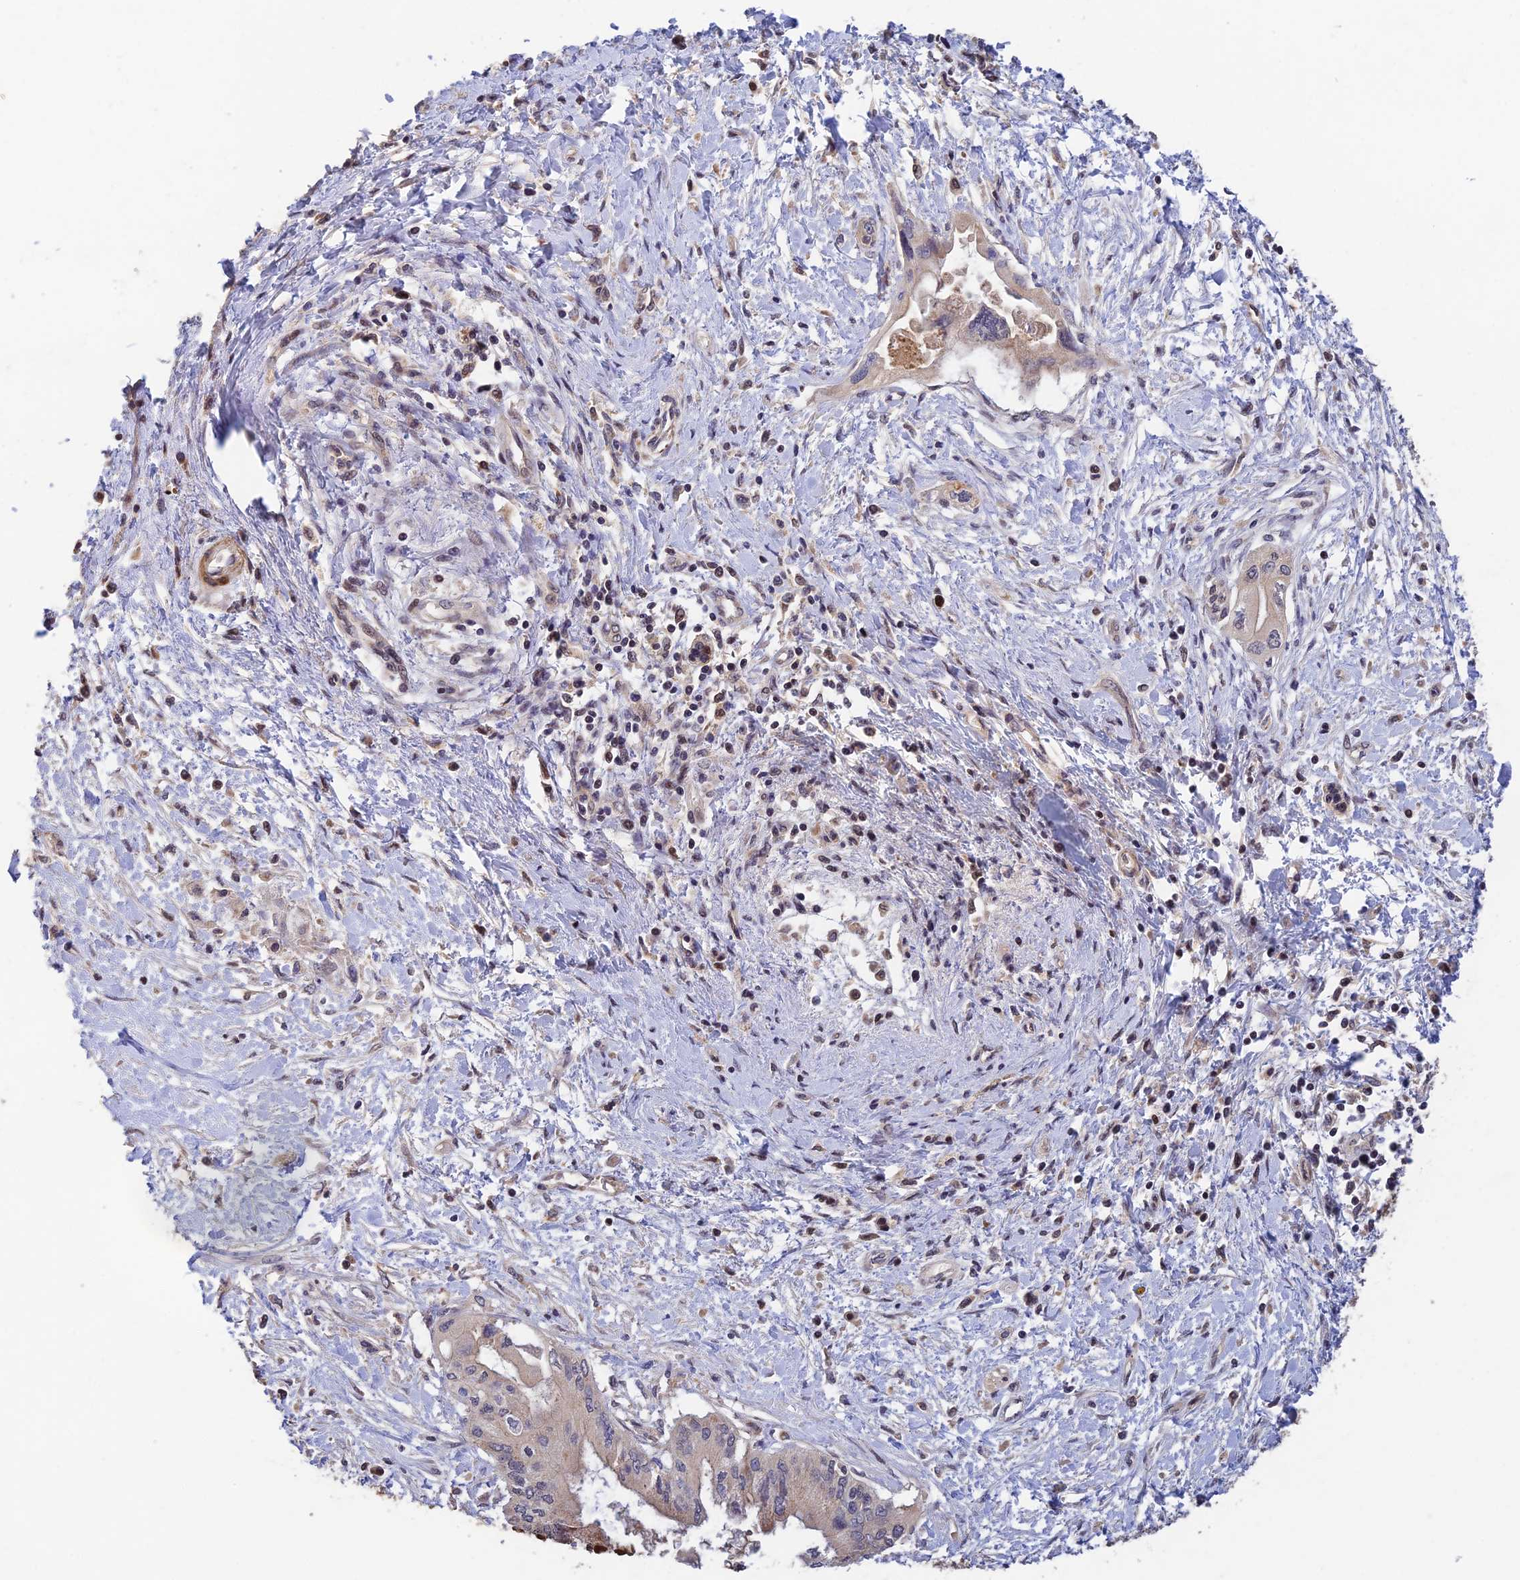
{"staining": {"intensity": "weak", "quantity": "<25%", "location": "cytoplasmic/membranous"}, "tissue": "pancreatic cancer", "cell_type": "Tumor cells", "image_type": "cancer", "snomed": [{"axis": "morphology", "description": "Adenocarcinoma, NOS"}, {"axis": "topography", "description": "Pancreas"}], "caption": "Immunohistochemical staining of human pancreatic adenocarcinoma exhibits no significant positivity in tumor cells. (IHC, brightfield microscopy, high magnification).", "gene": "CWH43", "patient": {"sex": "male", "age": 46}}